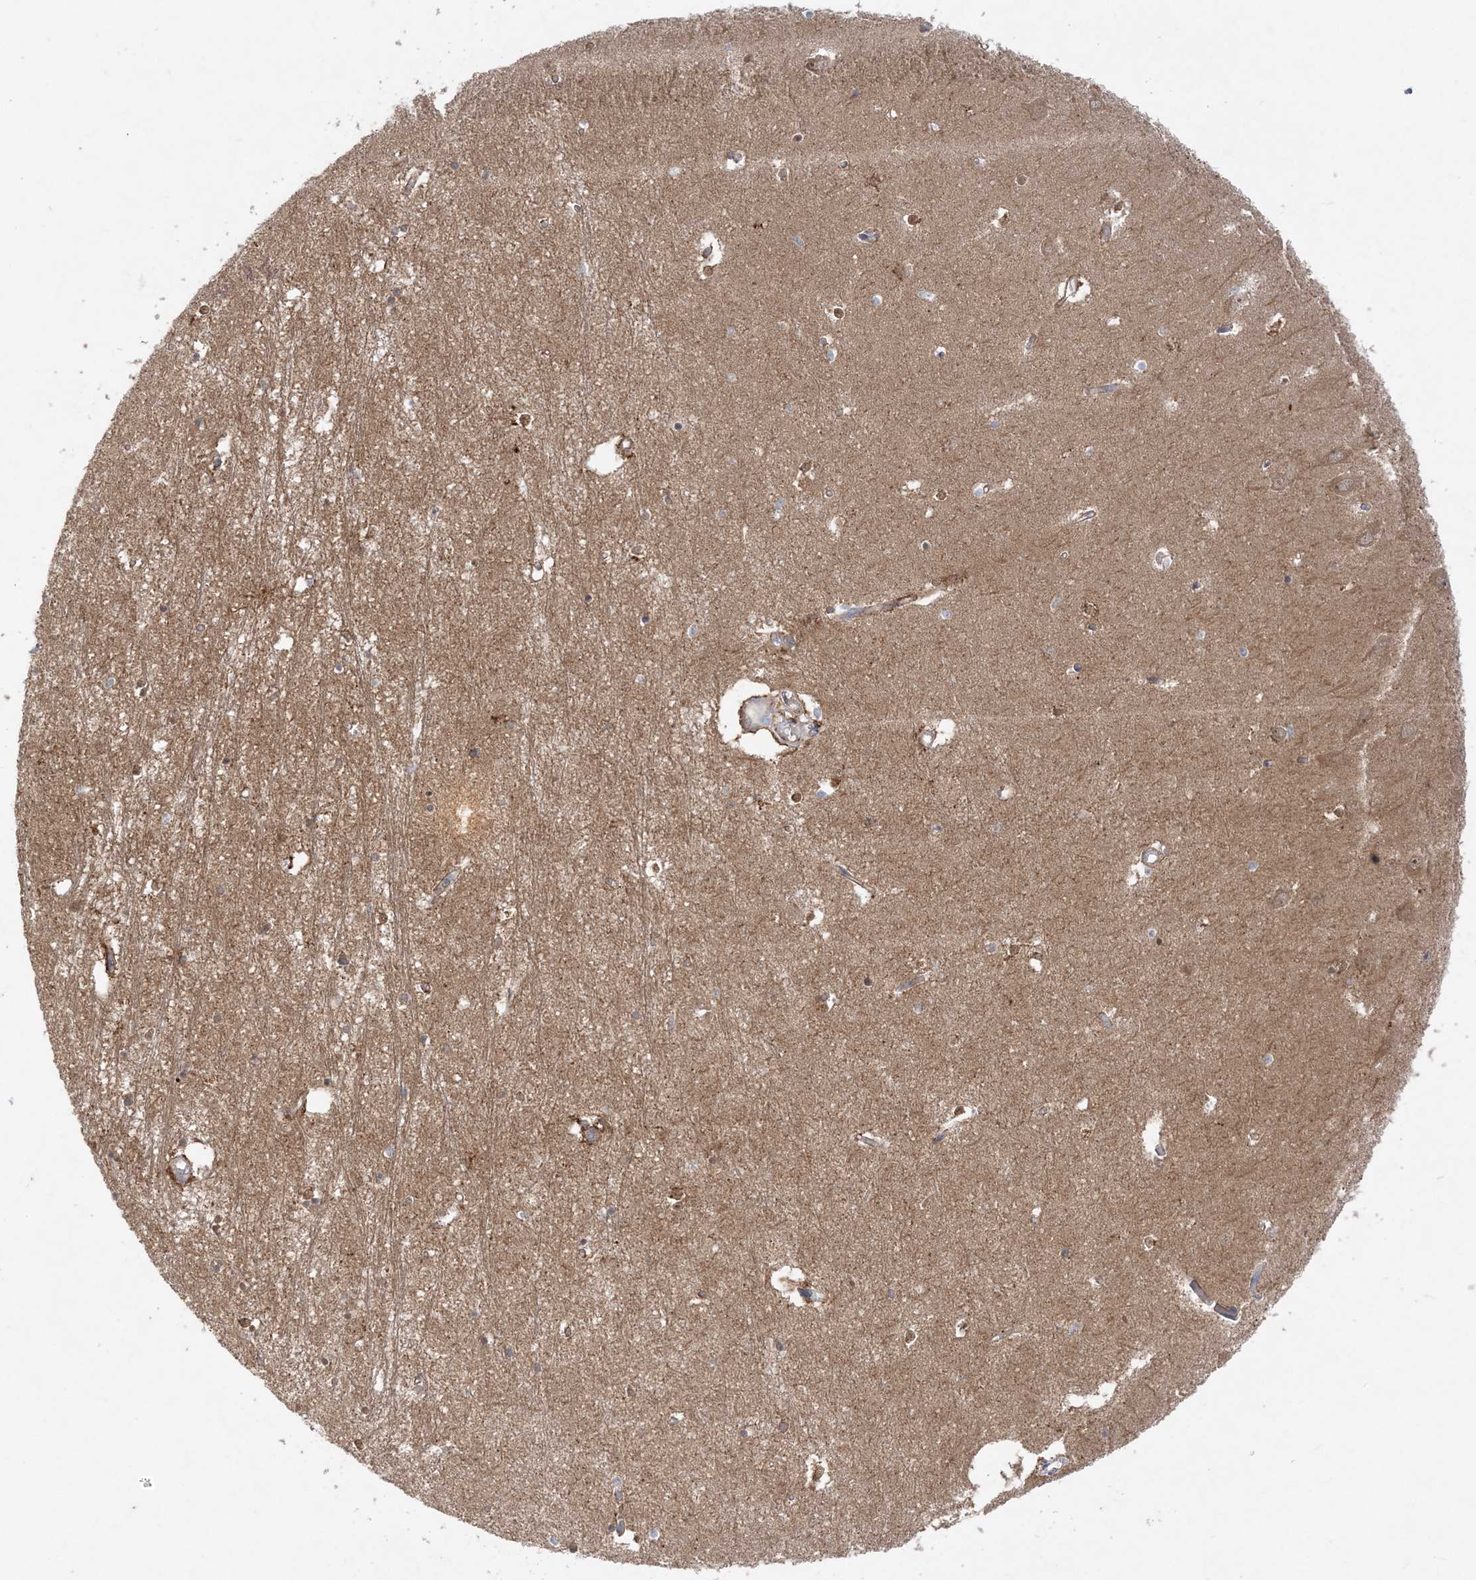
{"staining": {"intensity": "moderate", "quantity": "<25%", "location": "cytoplasmic/membranous"}, "tissue": "hippocampus", "cell_type": "Glial cells", "image_type": "normal", "snomed": [{"axis": "morphology", "description": "Normal tissue, NOS"}, {"axis": "topography", "description": "Hippocampus"}], "caption": "Immunohistochemistry (IHC) histopathology image of benign hippocampus stained for a protein (brown), which exhibits low levels of moderate cytoplasmic/membranous expression in about <25% of glial cells.", "gene": "INPP1", "patient": {"sex": "male", "age": 70}}